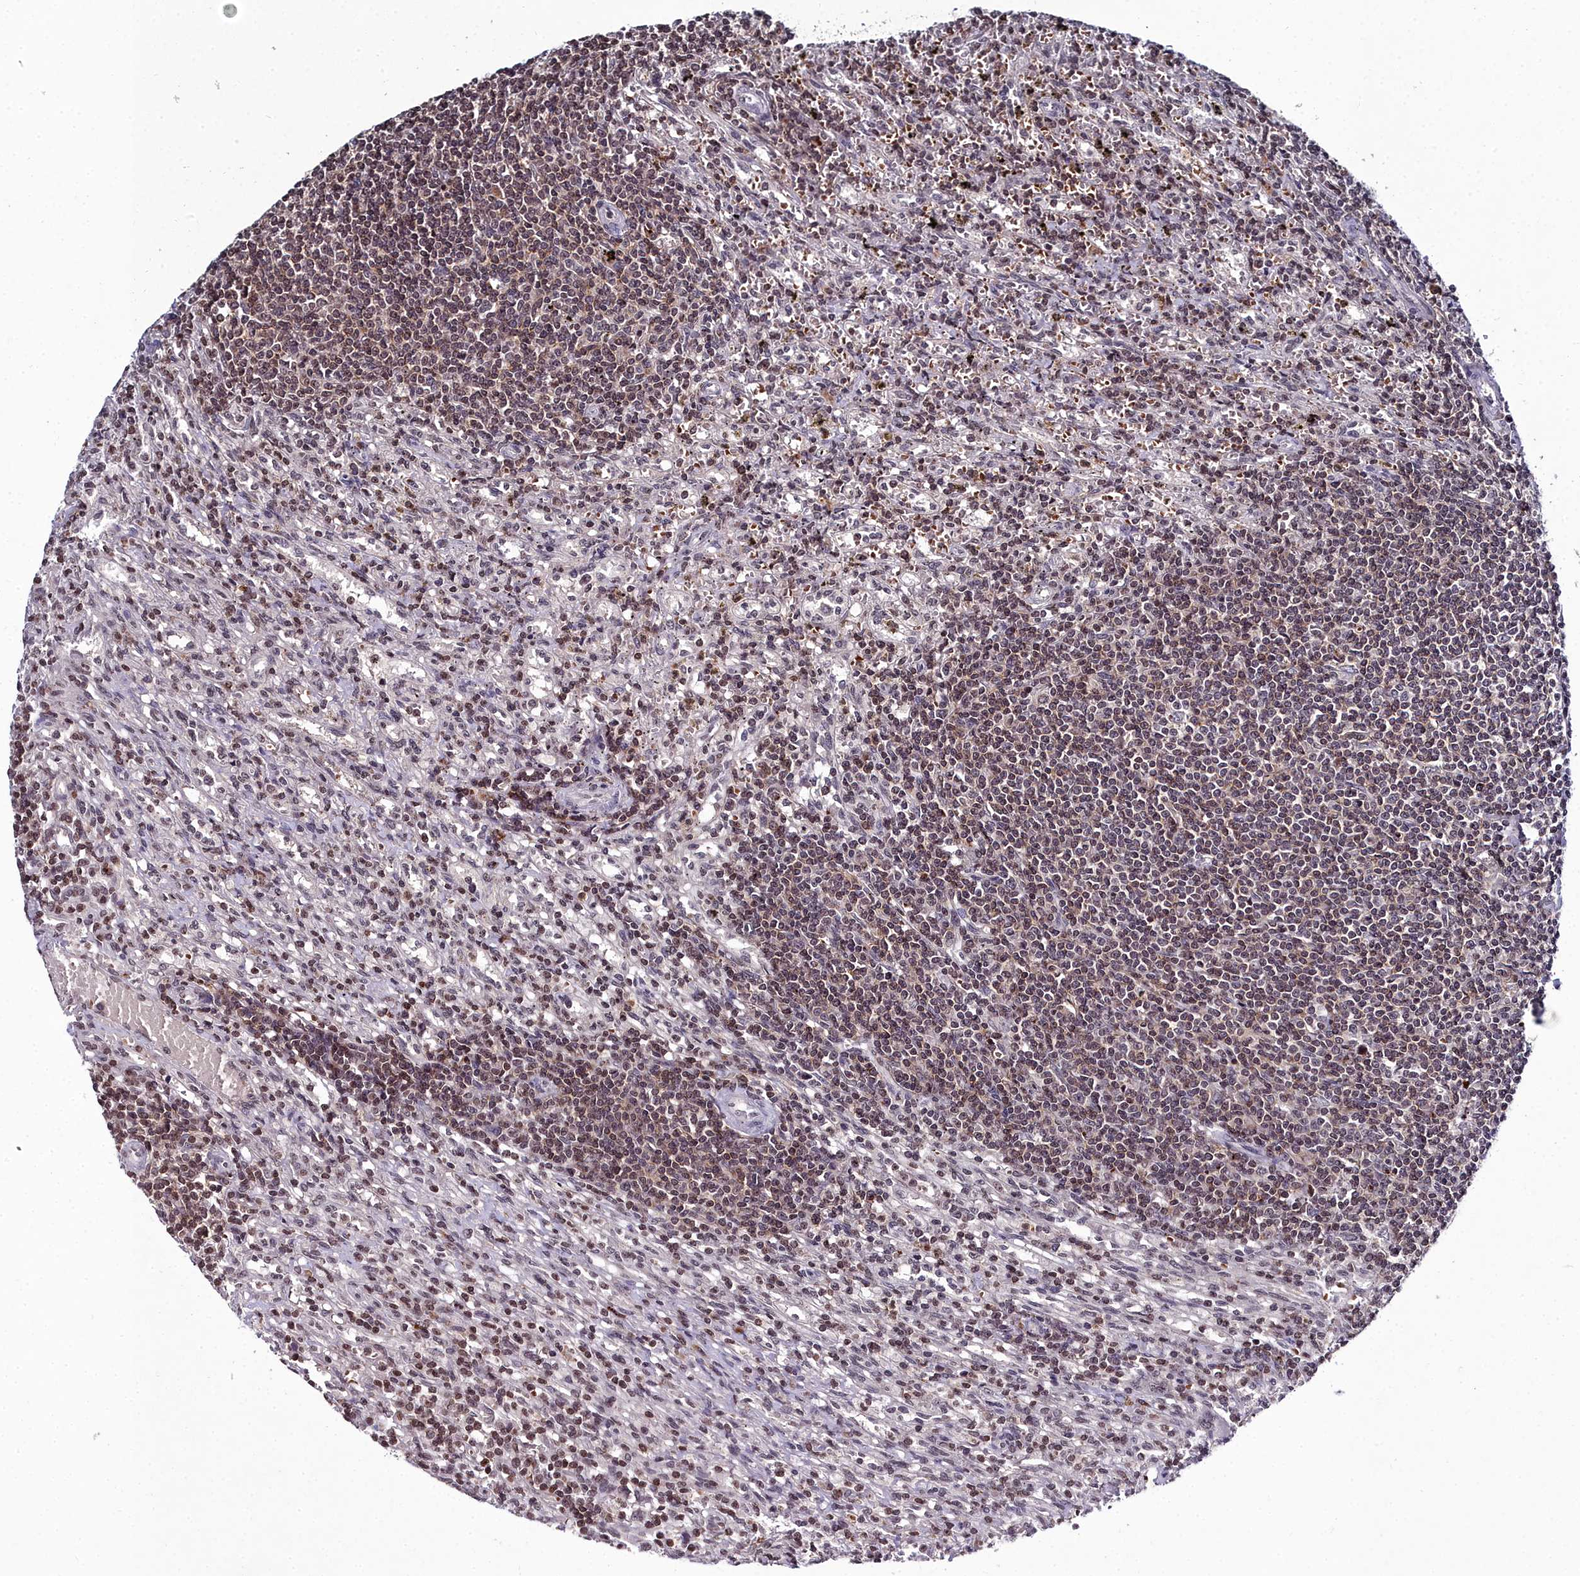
{"staining": {"intensity": "moderate", "quantity": ">75%", "location": "nuclear"}, "tissue": "lymphoma", "cell_type": "Tumor cells", "image_type": "cancer", "snomed": [{"axis": "morphology", "description": "Malignant lymphoma, non-Hodgkin's type, Low grade"}, {"axis": "topography", "description": "Spleen"}], "caption": "Brown immunohistochemical staining in human malignant lymphoma, non-Hodgkin's type (low-grade) exhibits moderate nuclear expression in approximately >75% of tumor cells.", "gene": "FZD4", "patient": {"sex": "male", "age": 76}}